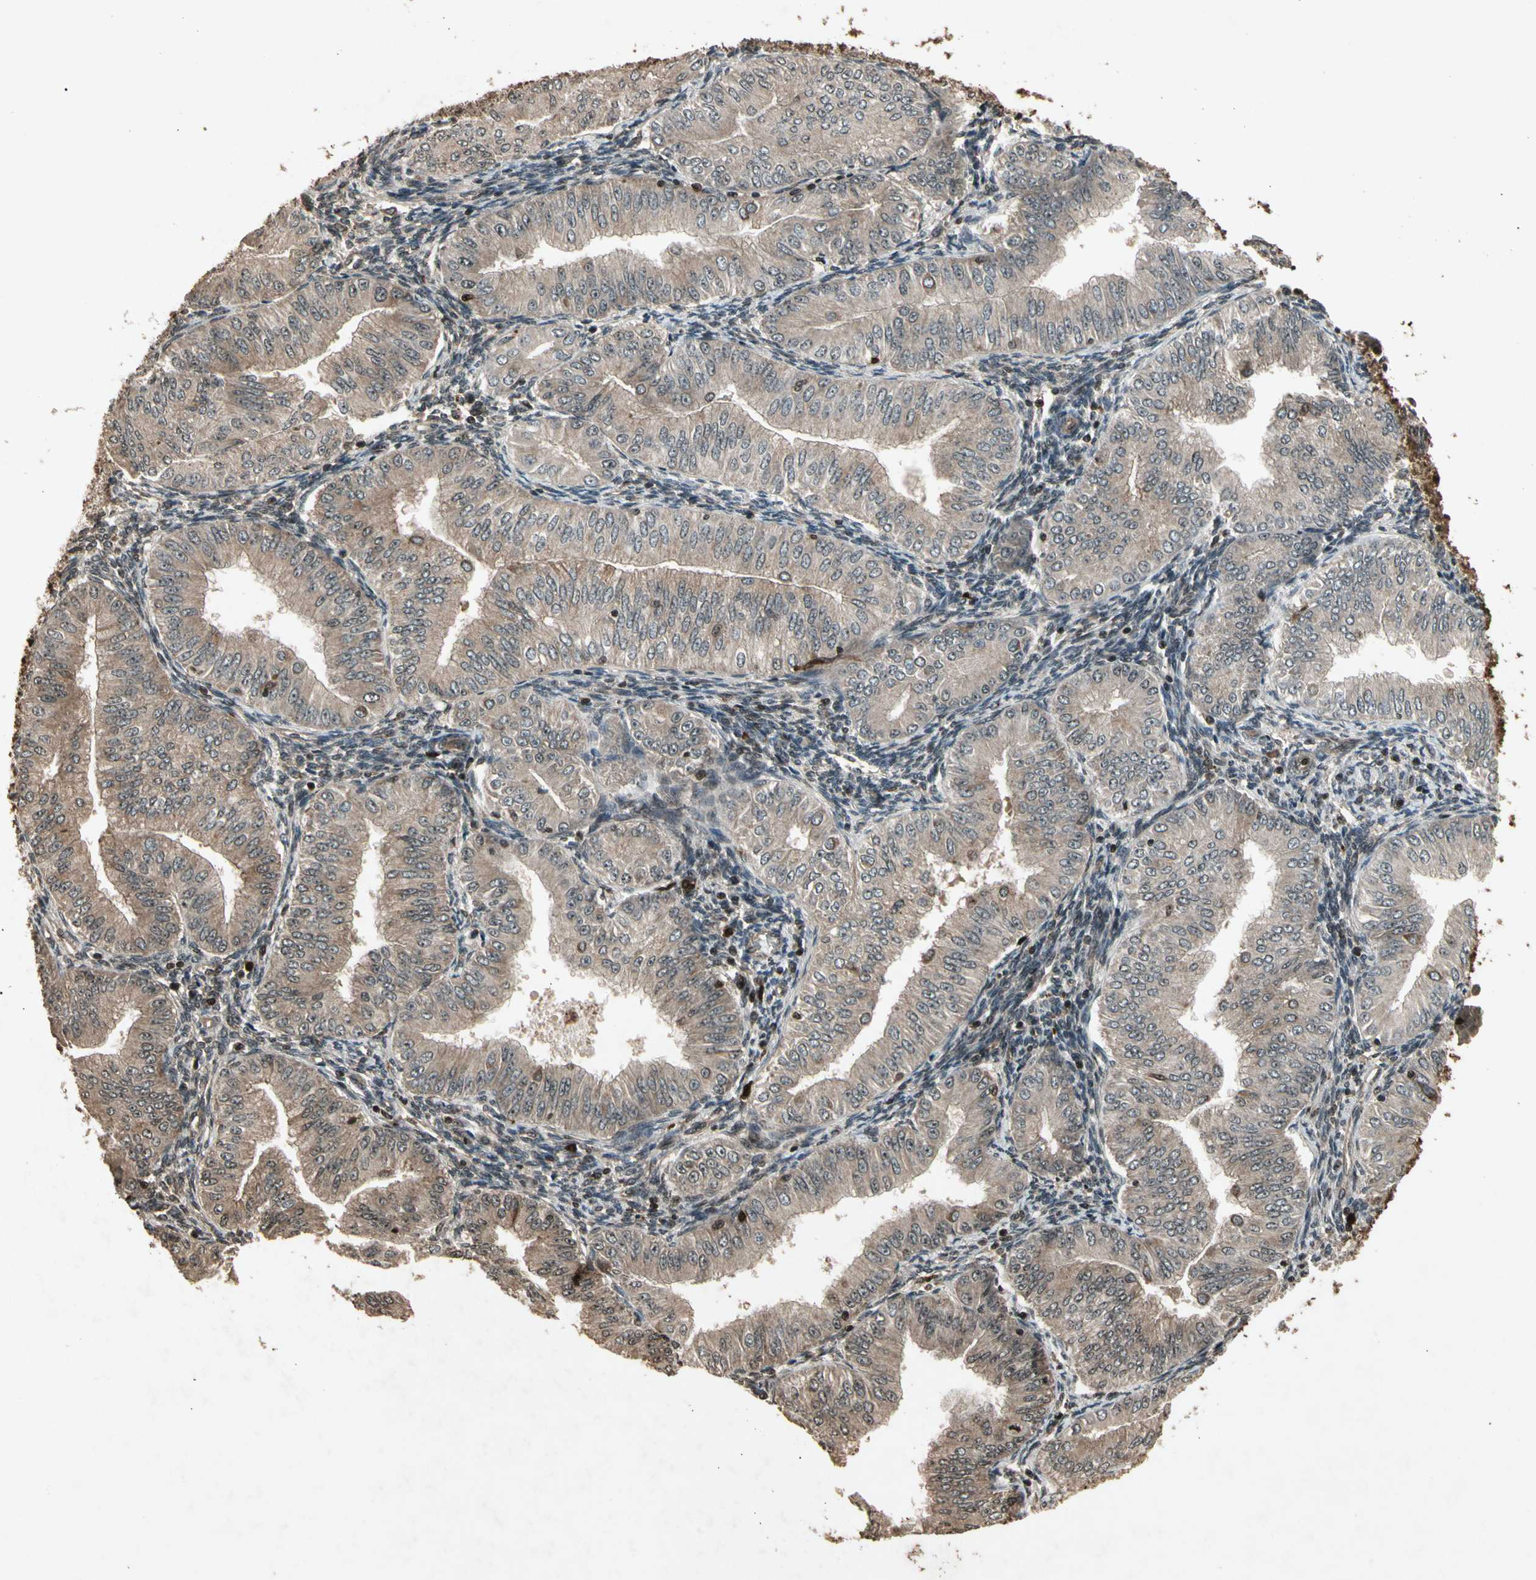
{"staining": {"intensity": "moderate", "quantity": ">75%", "location": "cytoplasmic/membranous"}, "tissue": "endometrial cancer", "cell_type": "Tumor cells", "image_type": "cancer", "snomed": [{"axis": "morphology", "description": "Normal tissue, NOS"}, {"axis": "morphology", "description": "Adenocarcinoma, NOS"}, {"axis": "topography", "description": "Endometrium"}], "caption": "Tumor cells display medium levels of moderate cytoplasmic/membranous expression in about >75% of cells in human endometrial adenocarcinoma.", "gene": "GLRX", "patient": {"sex": "female", "age": 53}}